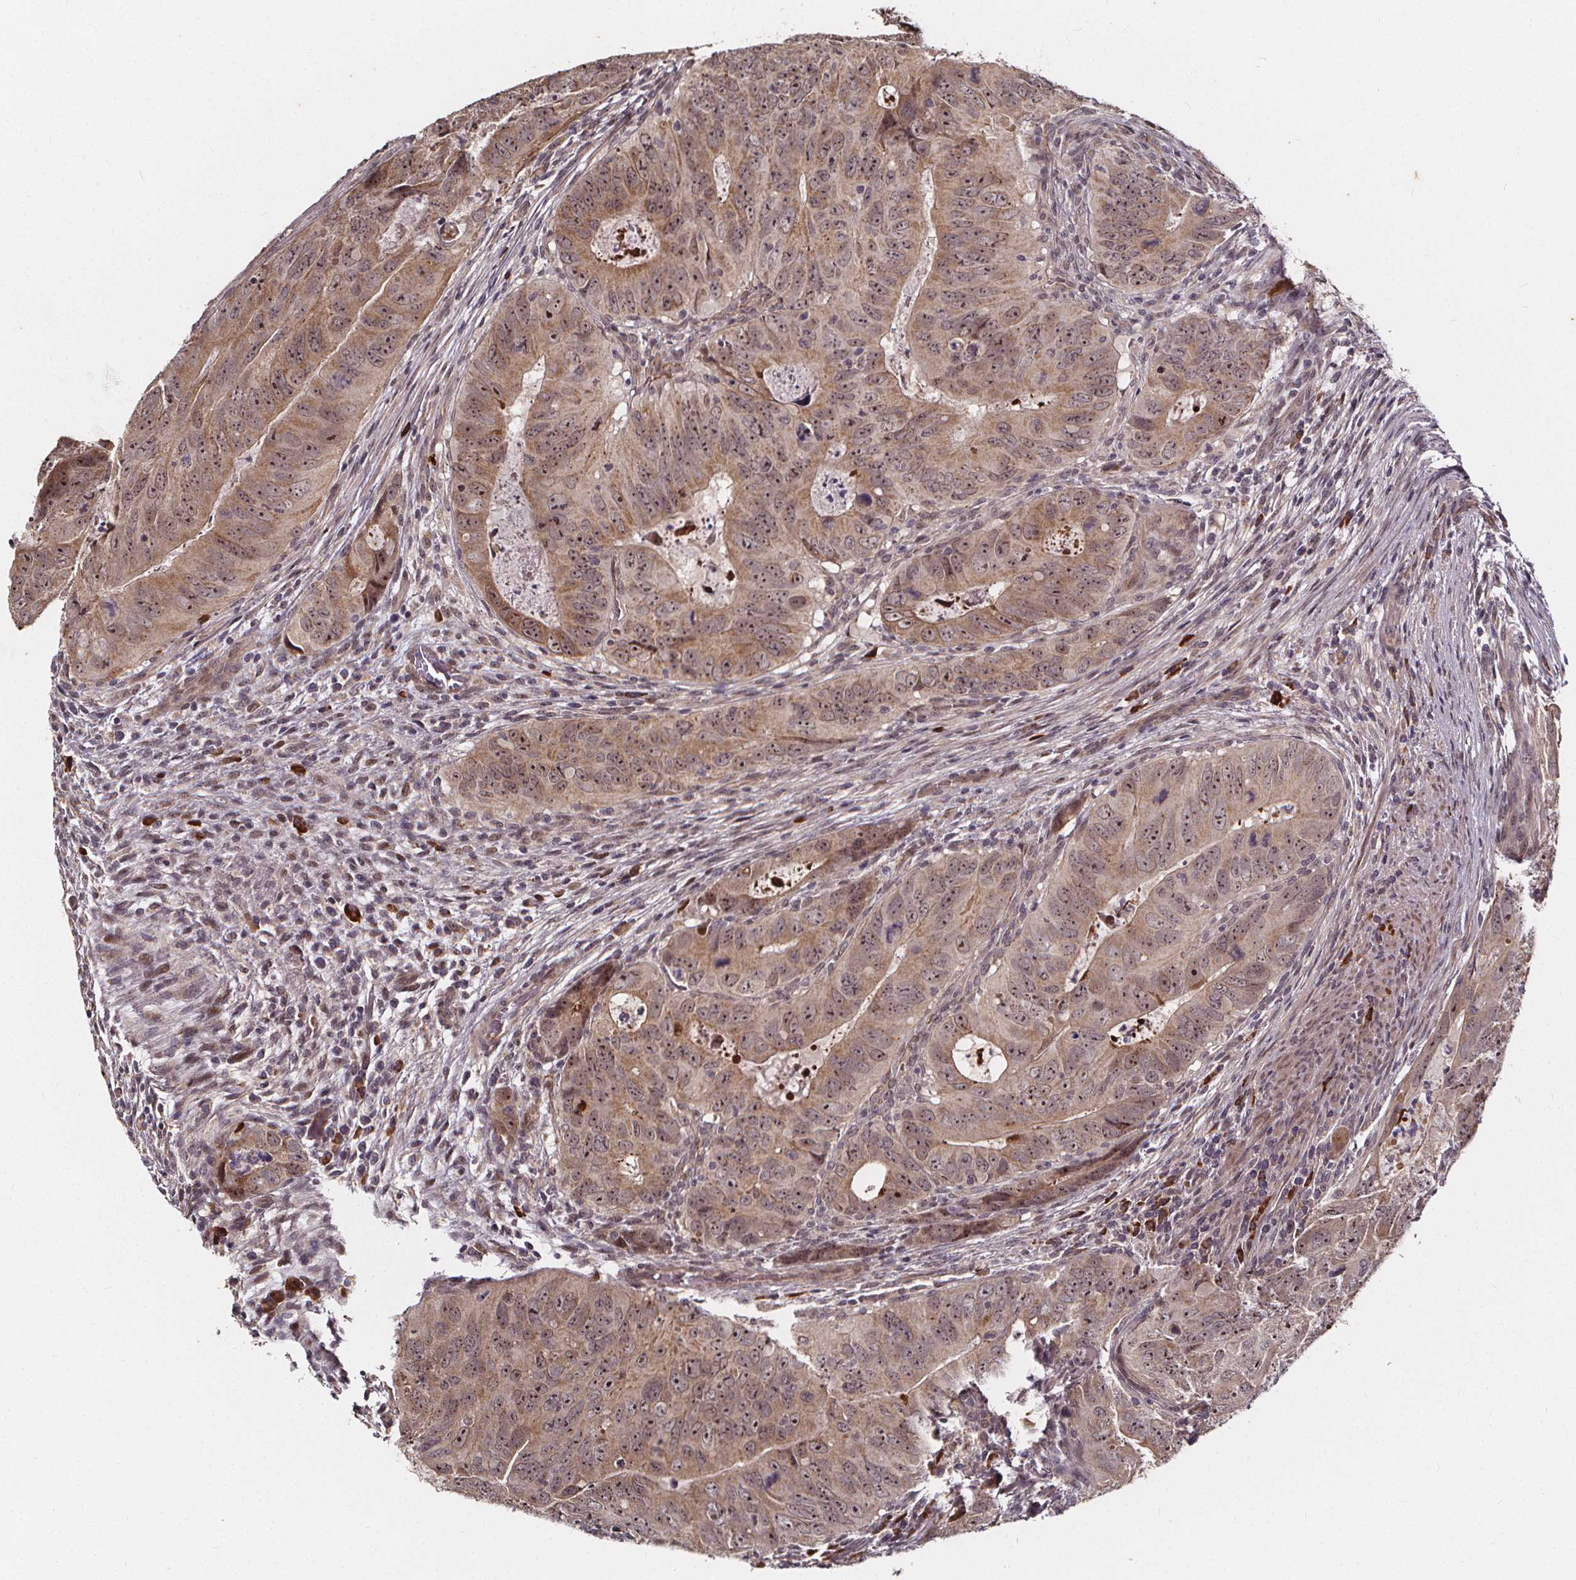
{"staining": {"intensity": "moderate", "quantity": "25%-75%", "location": "cytoplasmic/membranous,nuclear"}, "tissue": "colorectal cancer", "cell_type": "Tumor cells", "image_type": "cancer", "snomed": [{"axis": "morphology", "description": "Adenocarcinoma, NOS"}, {"axis": "topography", "description": "Colon"}], "caption": "An image of human adenocarcinoma (colorectal) stained for a protein displays moderate cytoplasmic/membranous and nuclear brown staining in tumor cells.", "gene": "DDIT3", "patient": {"sex": "male", "age": 79}}